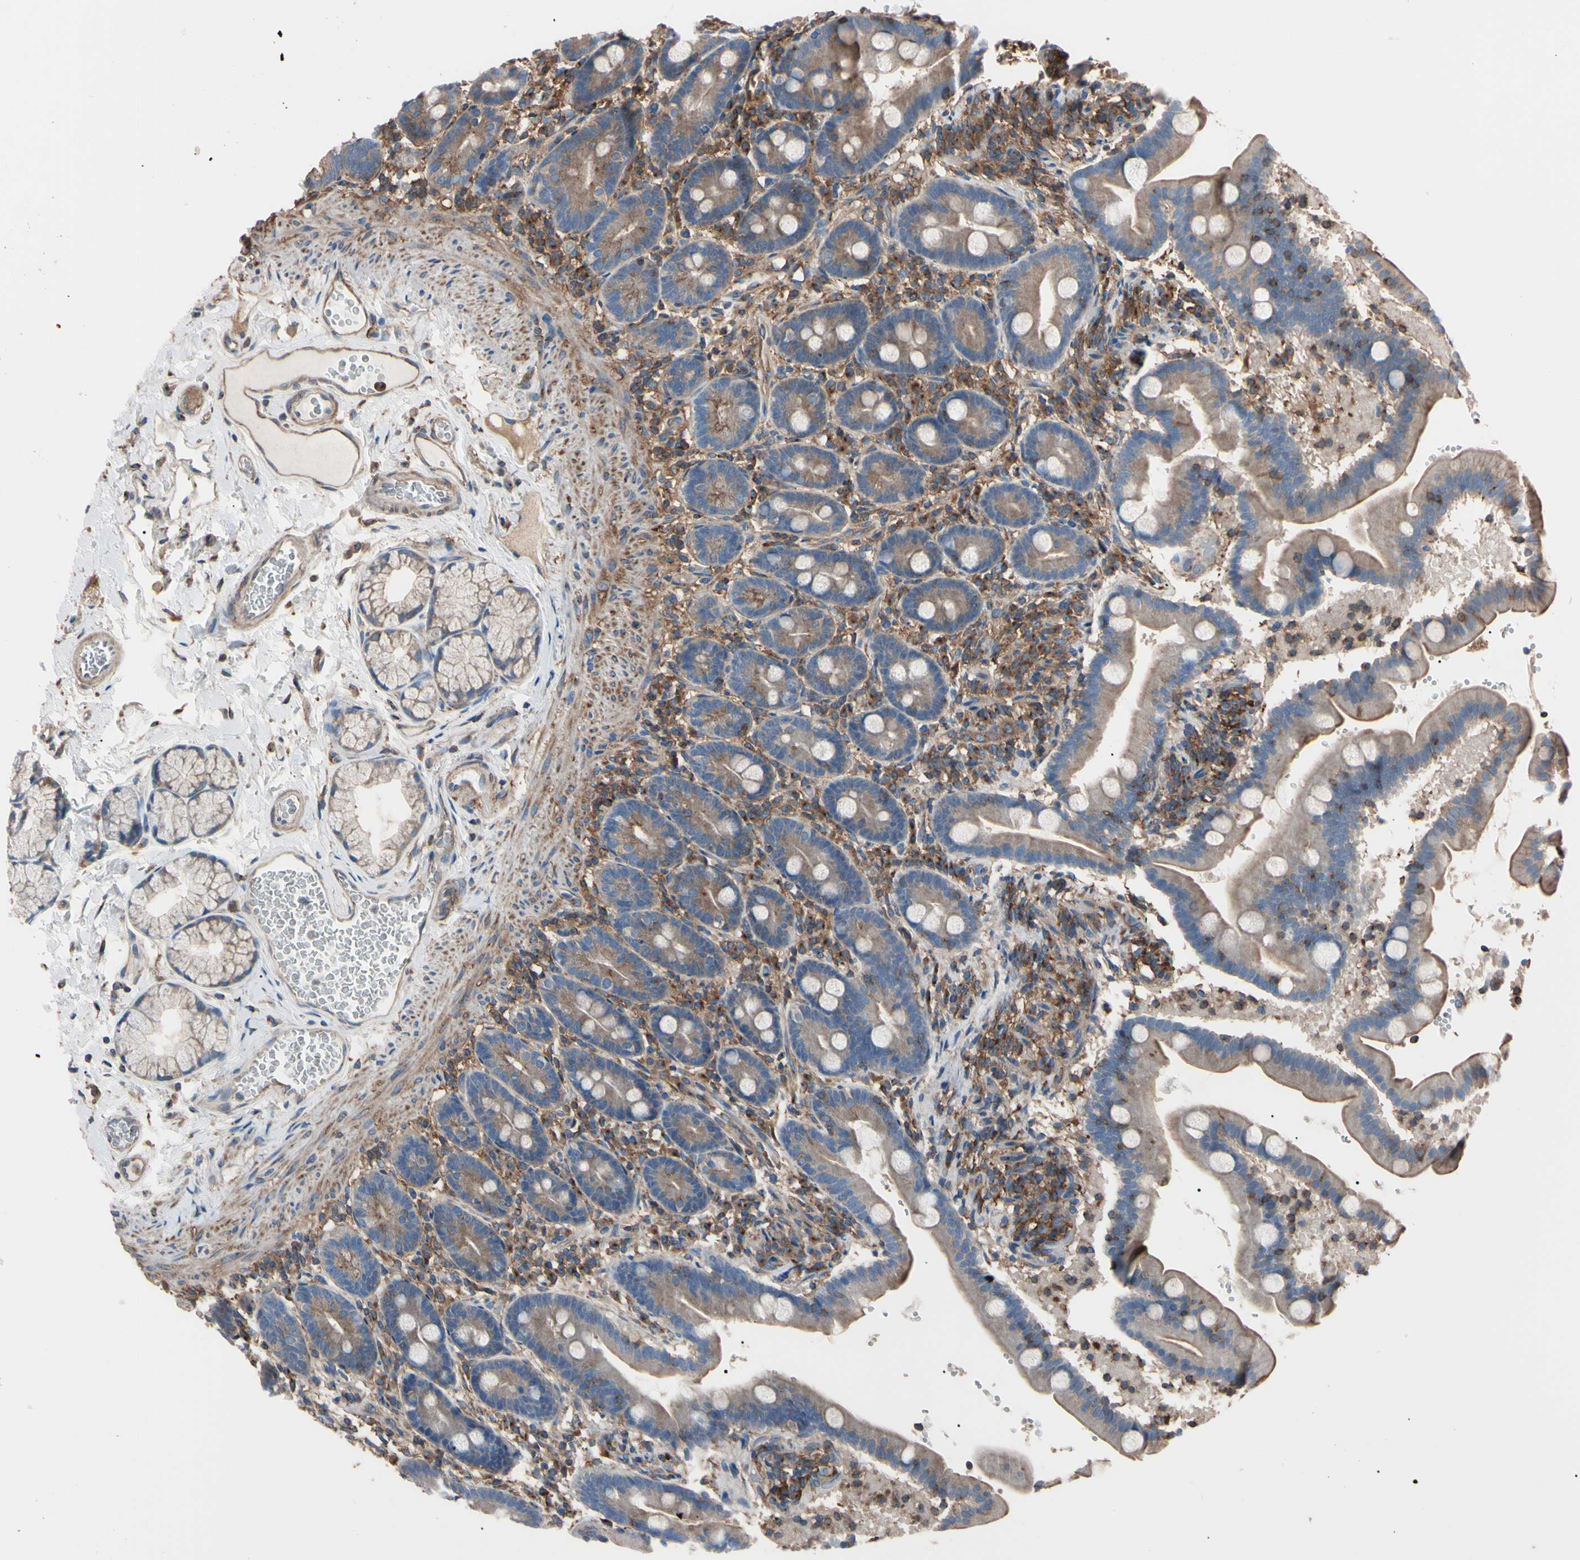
{"staining": {"intensity": "weak", "quantity": "25%-75%", "location": "cytoplasmic/membranous"}, "tissue": "duodenum", "cell_type": "Glandular cells", "image_type": "normal", "snomed": [{"axis": "morphology", "description": "Normal tissue, NOS"}, {"axis": "topography", "description": "Duodenum"}], "caption": "There is low levels of weak cytoplasmic/membranous positivity in glandular cells of unremarkable duodenum, as demonstrated by immunohistochemical staining (brown color).", "gene": "PRKACA", "patient": {"sex": "male", "age": 54}}